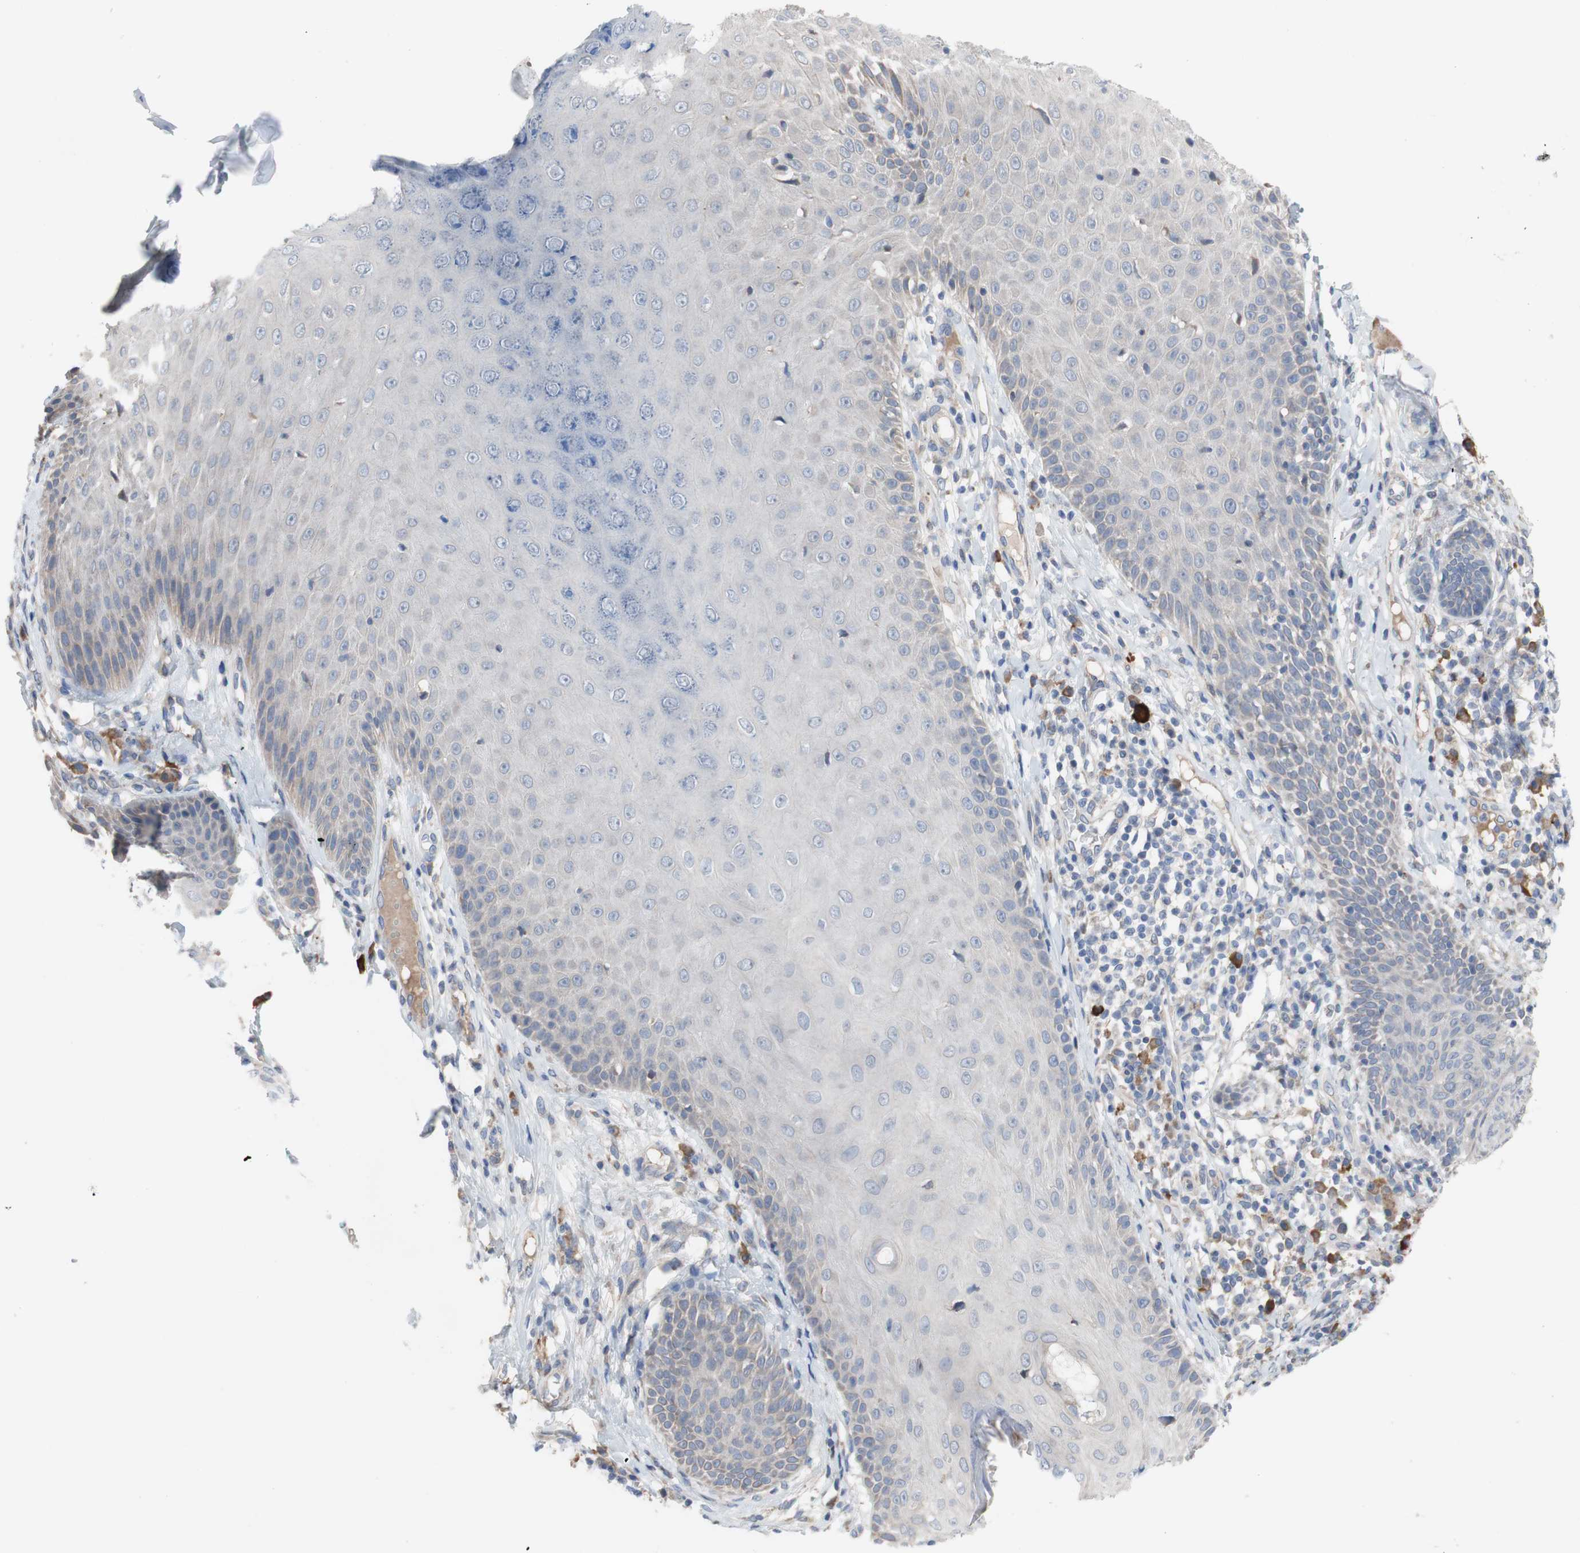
{"staining": {"intensity": "negative", "quantity": "none", "location": "none"}, "tissue": "skin cancer", "cell_type": "Tumor cells", "image_type": "cancer", "snomed": [{"axis": "morphology", "description": "Normal tissue, NOS"}, {"axis": "morphology", "description": "Basal cell carcinoma"}, {"axis": "topography", "description": "Skin"}], "caption": "A photomicrograph of skin cancer stained for a protein exhibits no brown staining in tumor cells.", "gene": "TTC14", "patient": {"sex": "male", "age": 52}}